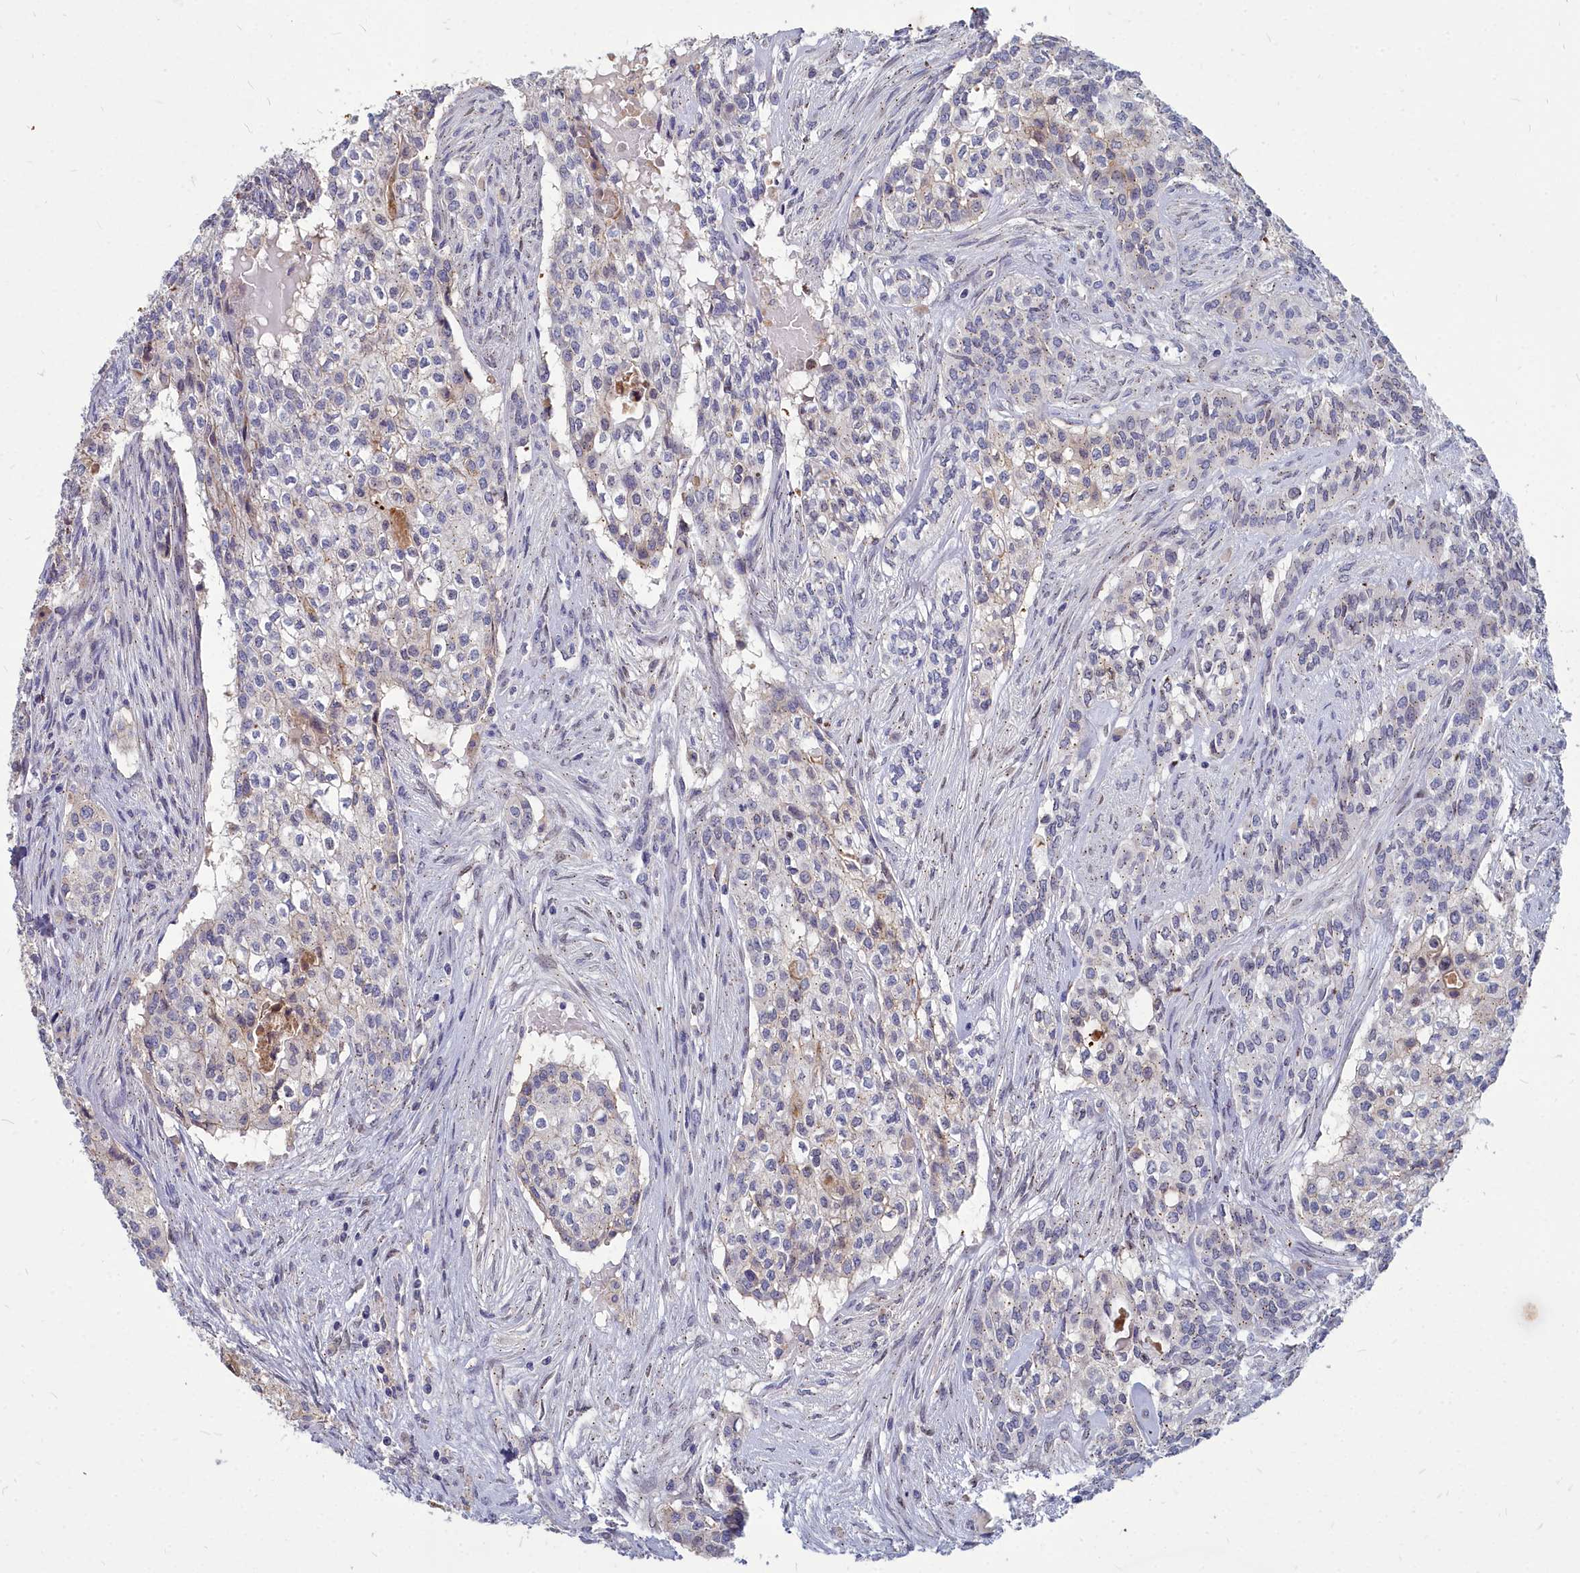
{"staining": {"intensity": "negative", "quantity": "none", "location": "none"}, "tissue": "head and neck cancer", "cell_type": "Tumor cells", "image_type": "cancer", "snomed": [{"axis": "morphology", "description": "Adenocarcinoma, NOS"}, {"axis": "topography", "description": "Head-Neck"}], "caption": "IHC histopathology image of head and neck cancer stained for a protein (brown), which displays no positivity in tumor cells. Brightfield microscopy of immunohistochemistry stained with DAB (3,3'-diaminobenzidine) (brown) and hematoxylin (blue), captured at high magnification.", "gene": "NOXA1", "patient": {"sex": "male", "age": 81}}